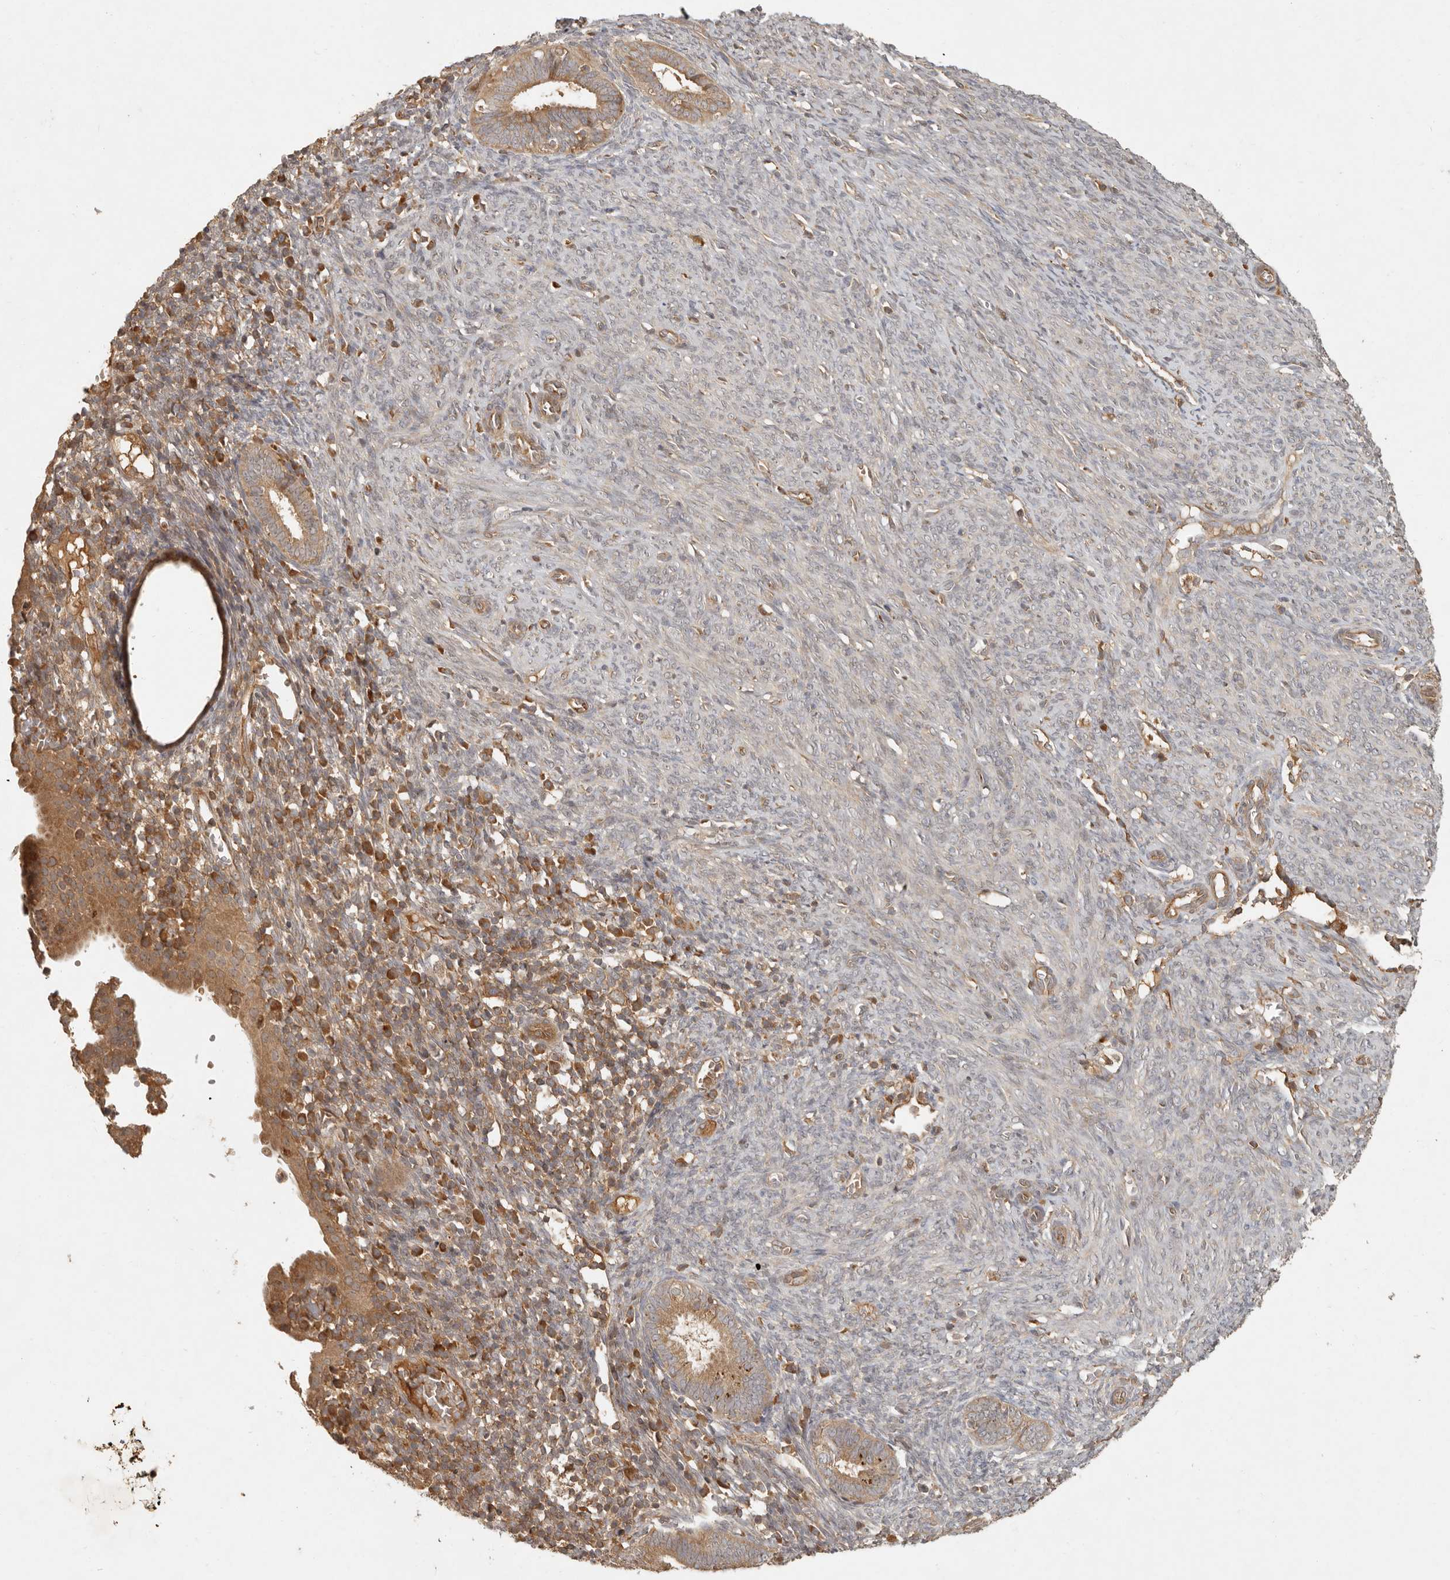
{"staining": {"intensity": "moderate", "quantity": ">75%", "location": "cytoplasmic/membranous"}, "tissue": "endometrial cancer", "cell_type": "Tumor cells", "image_type": "cancer", "snomed": [{"axis": "morphology", "description": "Adenocarcinoma, NOS"}, {"axis": "topography", "description": "Uterus"}], "caption": "Immunohistochemistry image of human endometrial cancer stained for a protein (brown), which displays medium levels of moderate cytoplasmic/membranous staining in approximately >75% of tumor cells.", "gene": "ANKRD61", "patient": {"sex": "female", "age": 77}}